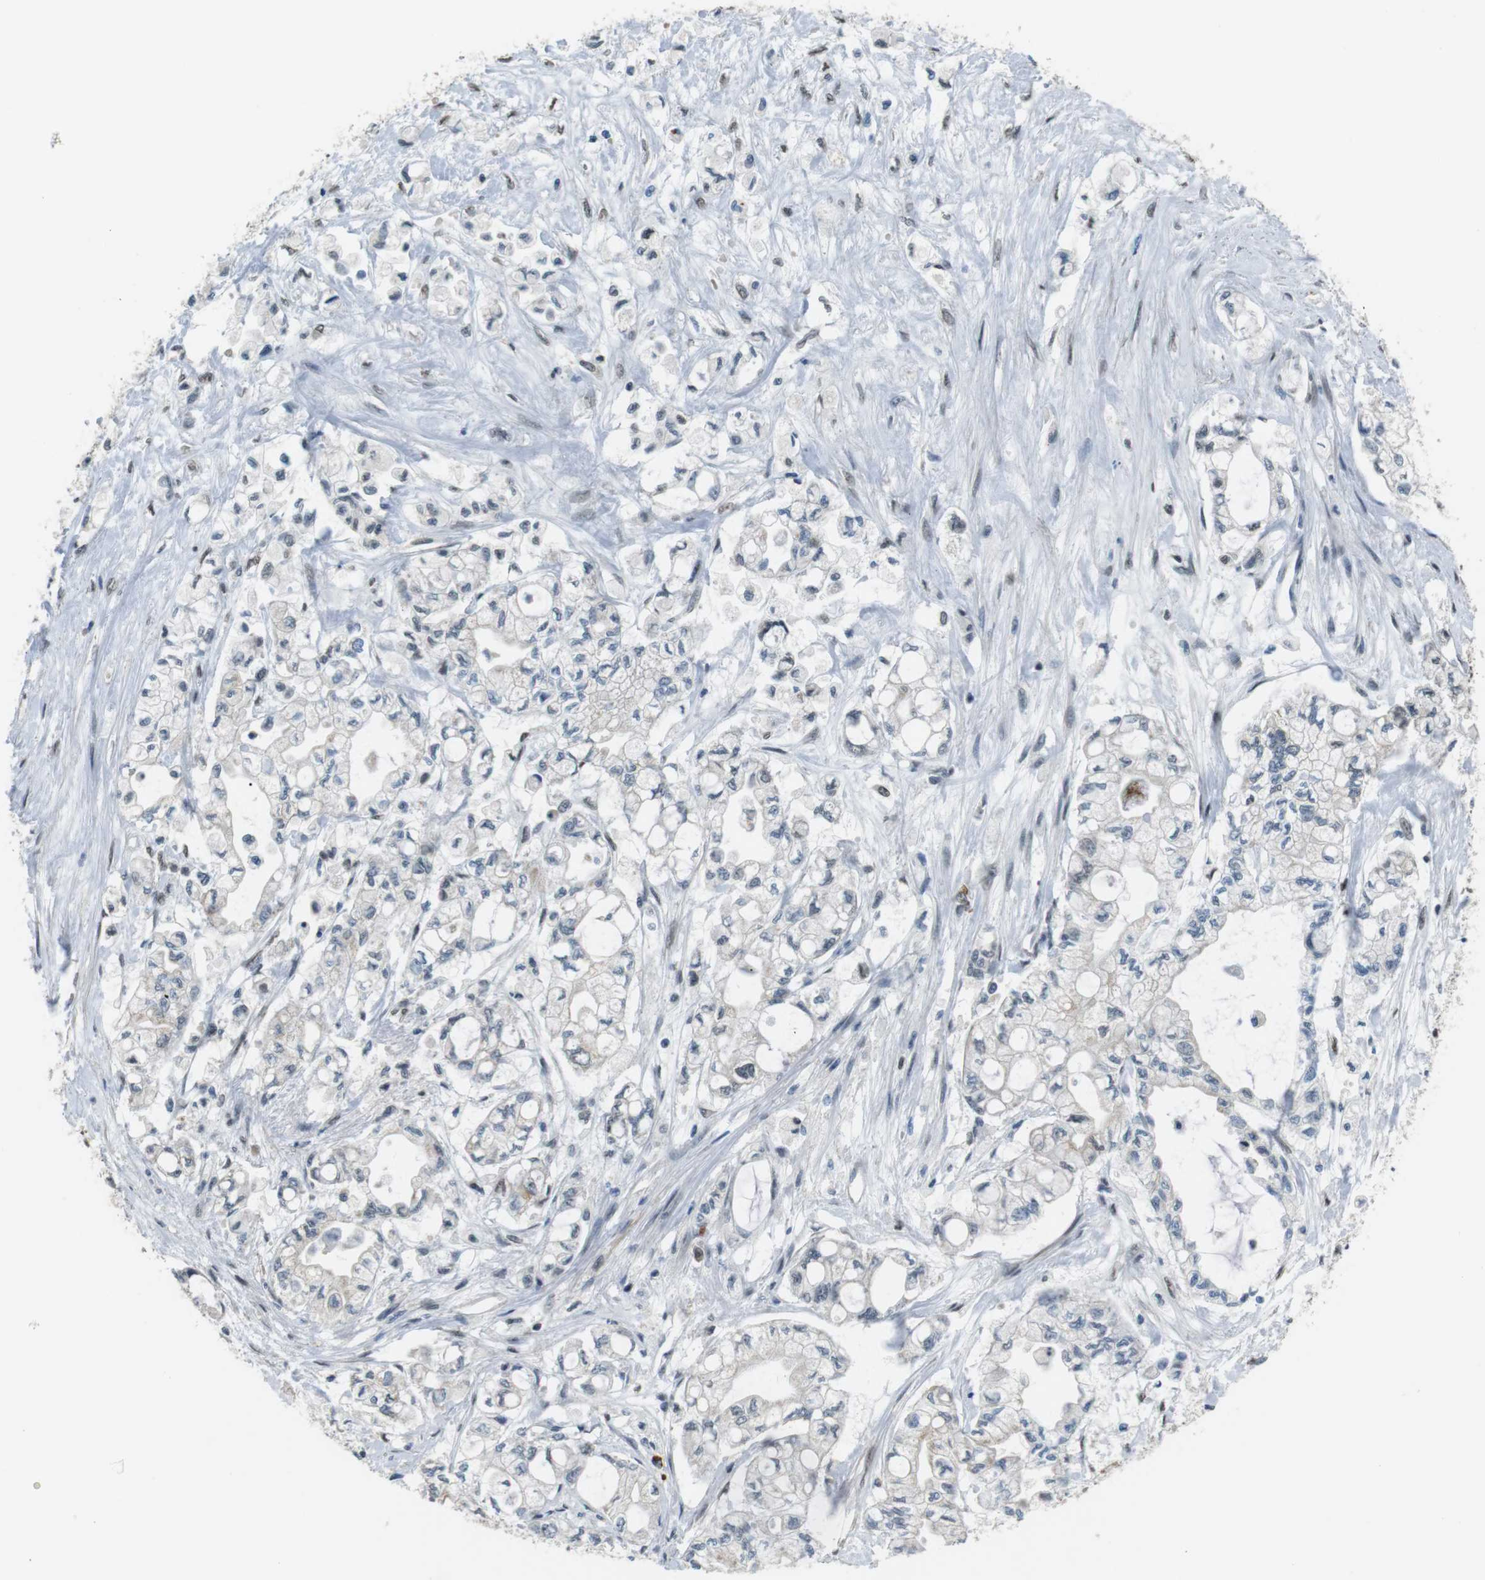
{"staining": {"intensity": "negative", "quantity": "none", "location": "none"}, "tissue": "pancreatic cancer", "cell_type": "Tumor cells", "image_type": "cancer", "snomed": [{"axis": "morphology", "description": "Adenocarcinoma, NOS"}, {"axis": "topography", "description": "Pancreas"}], "caption": "A high-resolution histopathology image shows immunohistochemistry staining of adenocarcinoma (pancreatic), which exhibits no significant expression in tumor cells. (DAB (3,3'-diaminobenzidine) immunohistochemistry (IHC), high magnification).", "gene": "USP7", "patient": {"sex": "male", "age": 79}}